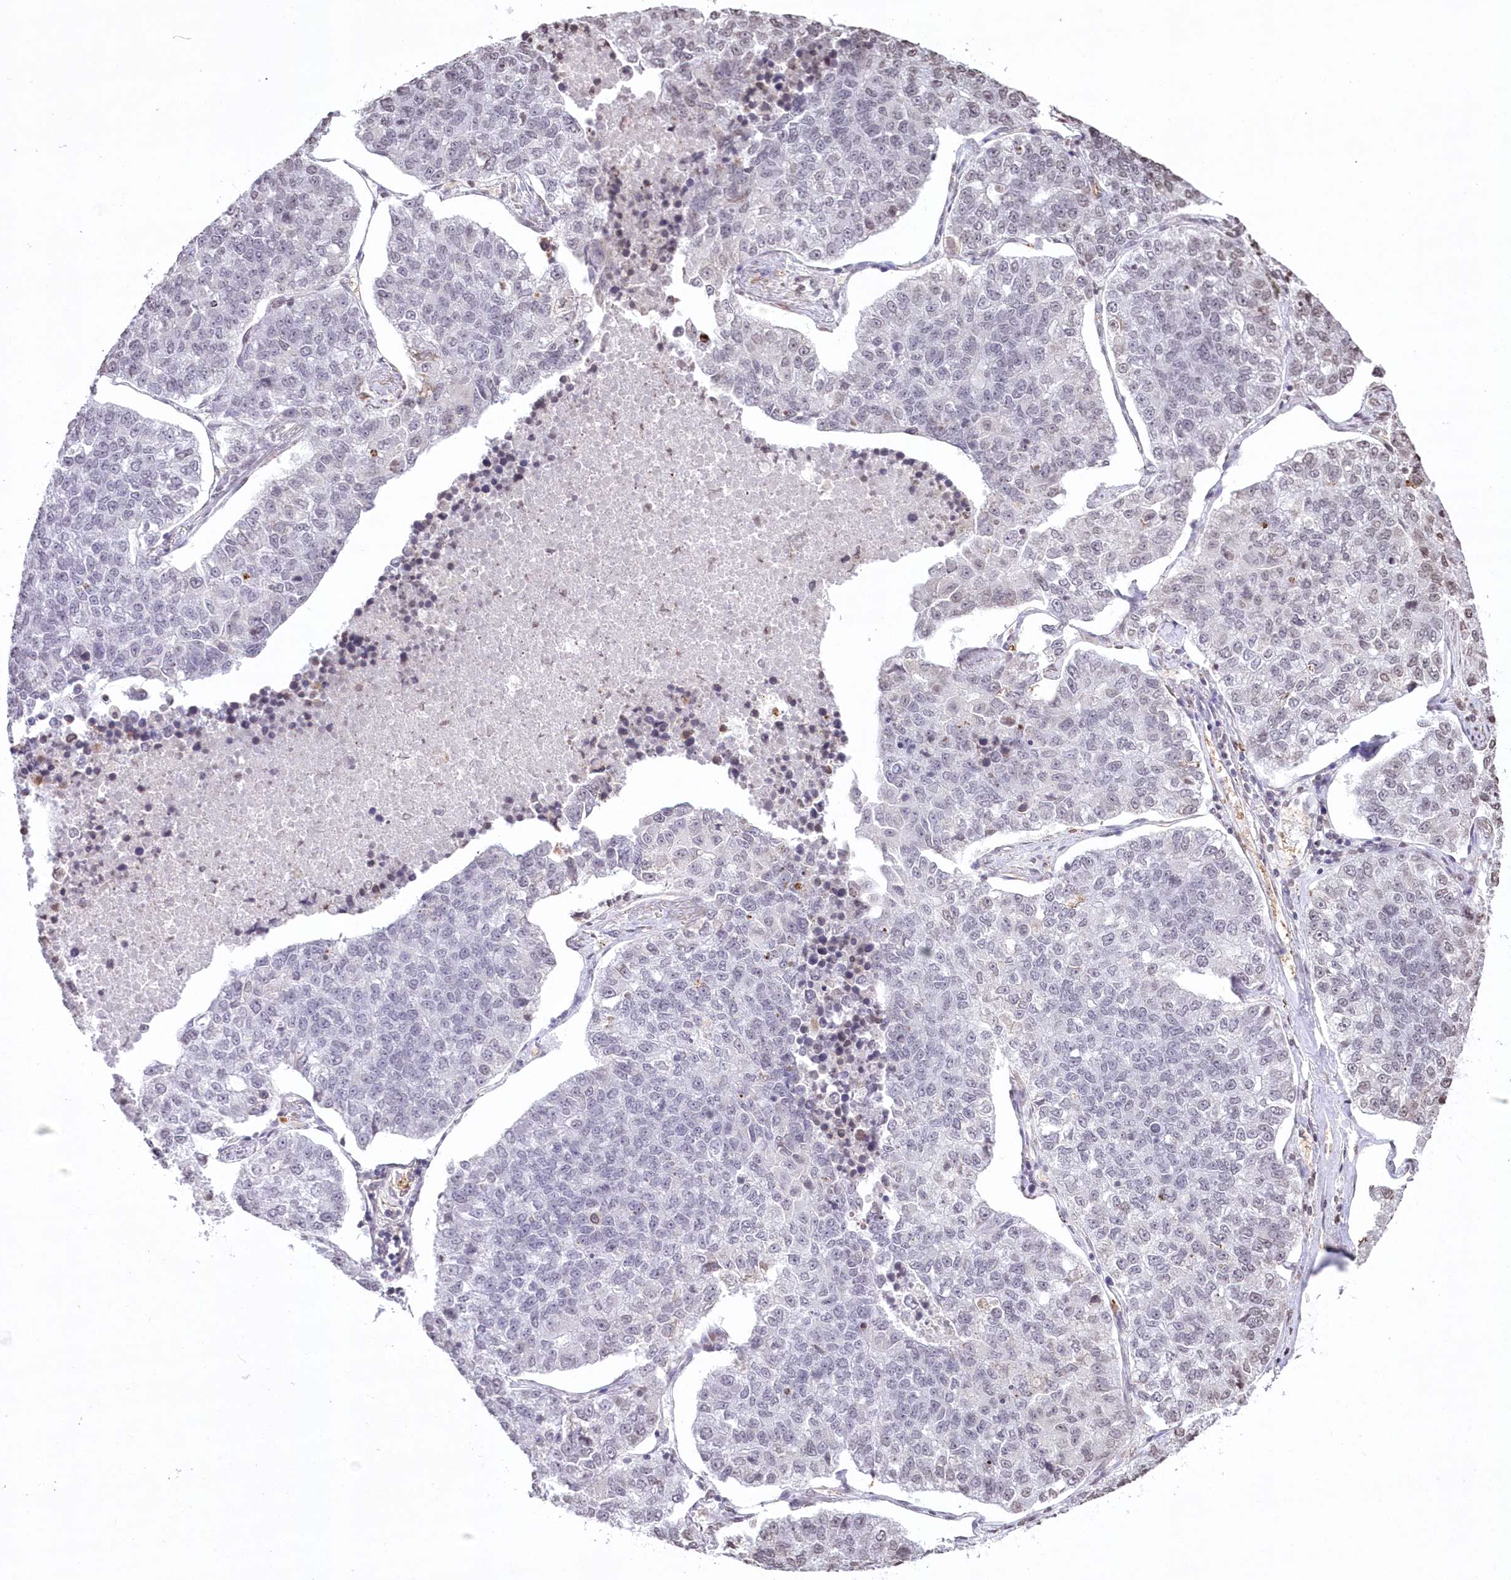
{"staining": {"intensity": "negative", "quantity": "none", "location": "none"}, "tissue": "lung cancer", "cell_type": "Tumor cells", "image_type": "cancer", "snomed": [{"axis": "morphology", "description": "Adenocarcinoma, NOS"}, {"axis": "topography", "description": "Lung"}], "caption": "DAB immunohistochemical staining of human lung cancer reveals no significant expression in tumor cells.", "gene": "RBM27", "patient": {"sex": "male", "age": 49}}